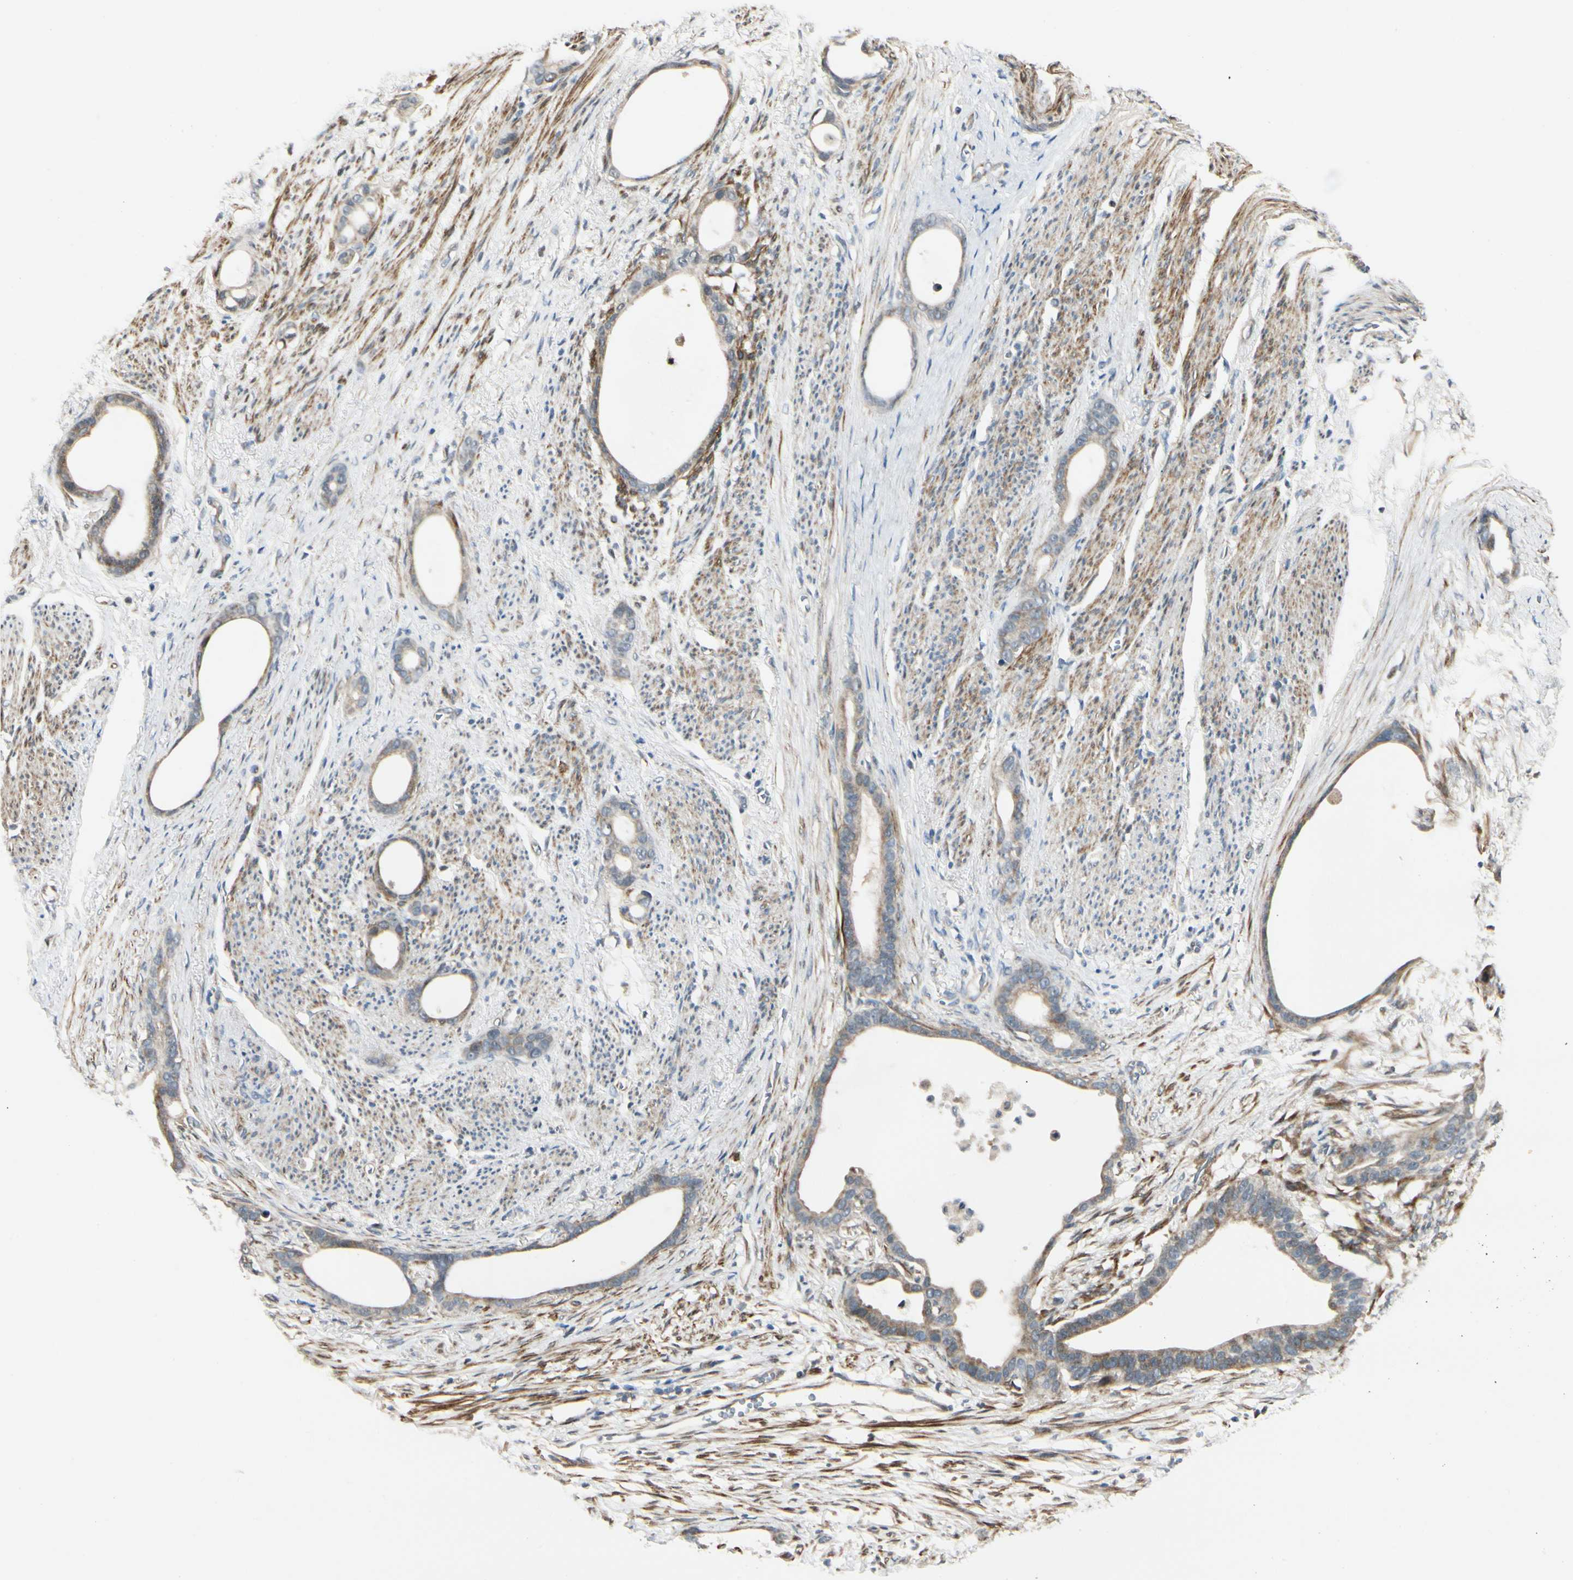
{"staining": {"intensity": "weak", "quantity": "25%-75%", "location": "cytoplasmic/membranous"}, "tissue": "stomach cancer", "cell_type": "Tumor cells", "image_type": "cancer", "snomed": [{"axis": "morphology", "description": "Adenocarcinoma, NOS"}, {"axis": "topography", "description": "Stomach"}], "caption": "The micrograph displays immunohistochemical staining of adenocarcinoma (stomach). There is weak cytoplasmic/membranous staining is seen in approximately 25%-75% of tumor cells. (Stains: DAB in brown, nuclei in blue, Microscopy: brightfield microscopy at high magnification).", "gene": "P4HA3", "patient": {"sex": "female", "age": 75}}